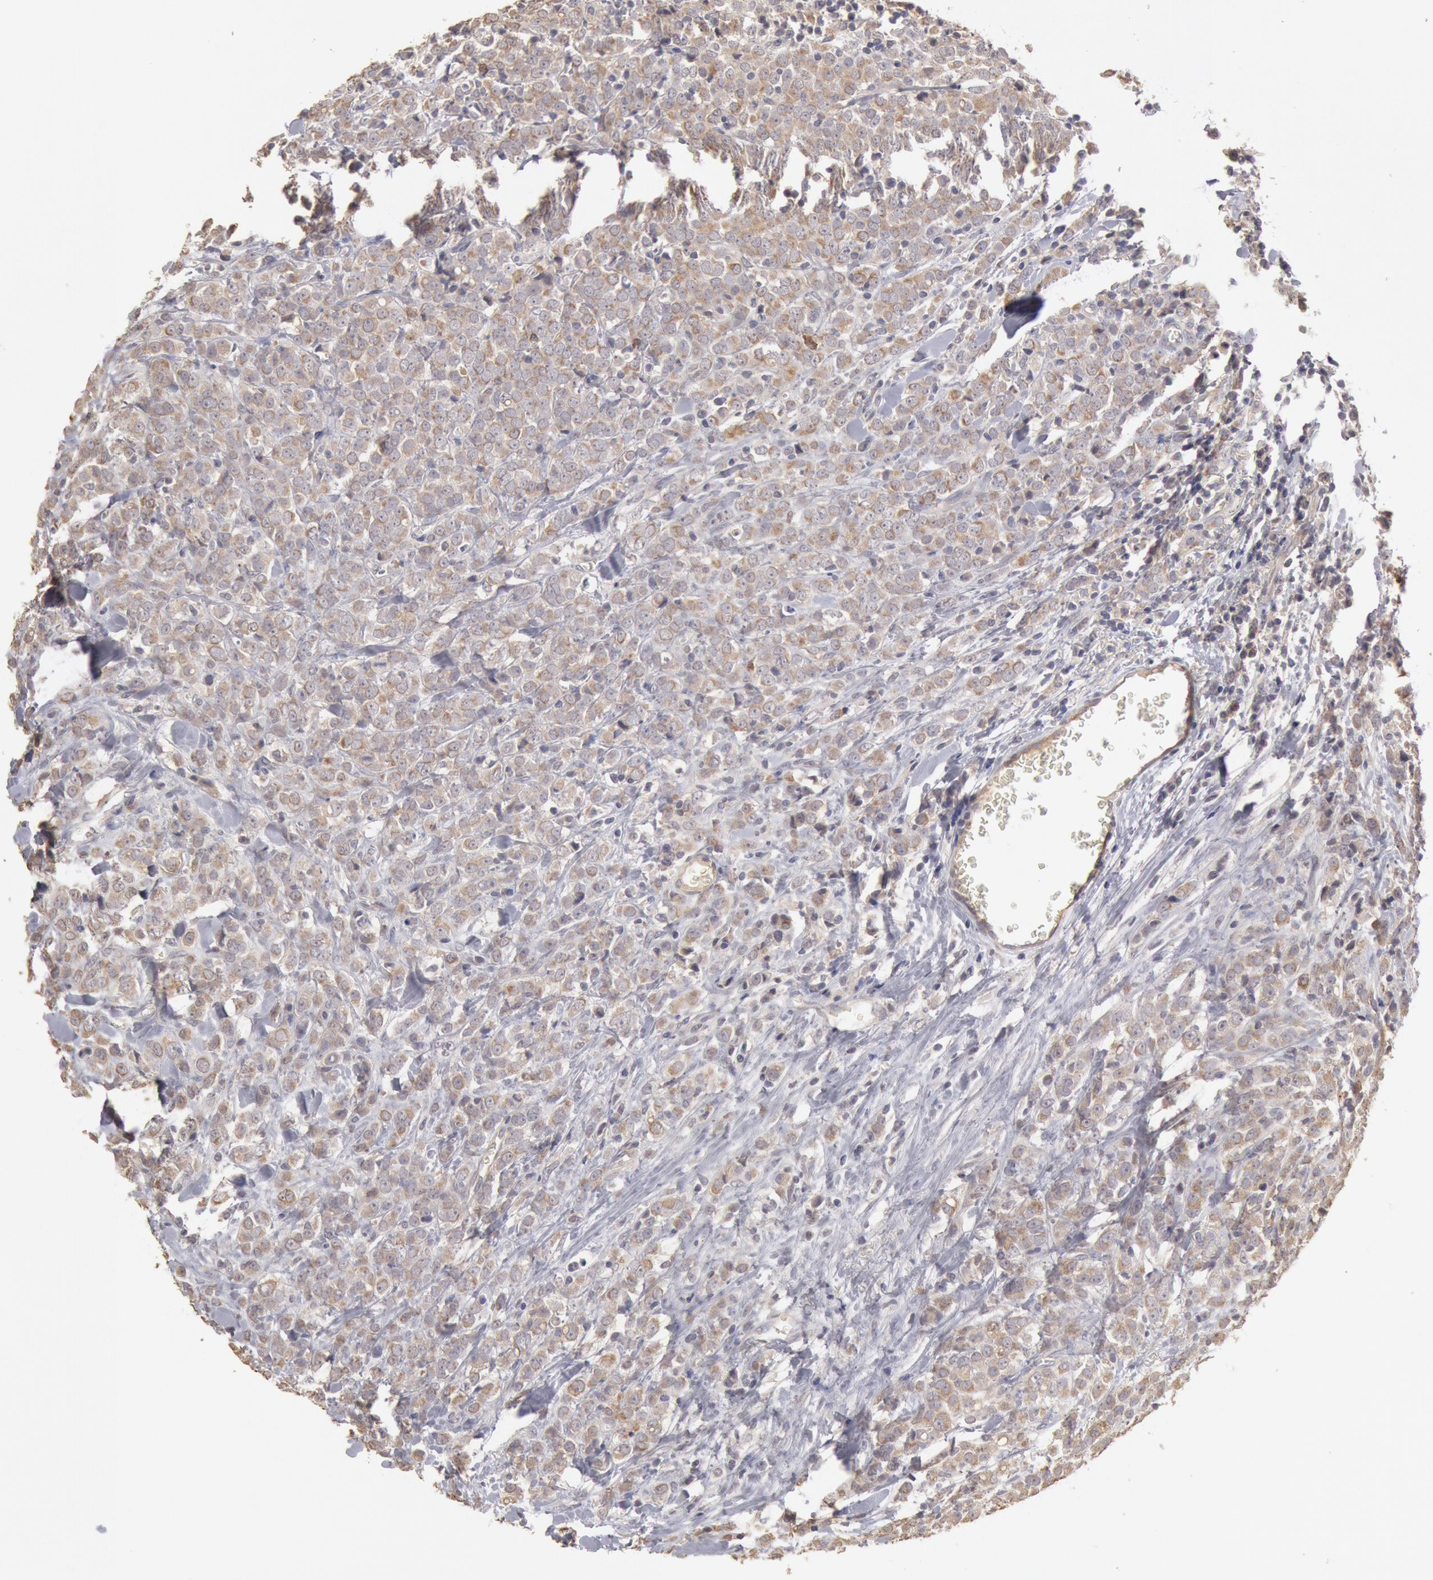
{"staining": {"intensity": "moderate", "quantity": ">75%", "location": "cytoplasmic/membranous"}, "tissue": "breast cancer", "cell_type": "Tumor cells", "image_type": "cancer", "snomed": [{"axis": "morphology", "description": "Lobular carcinoma"}, {"axis": "topography", "description": "Breast"}], "caption": "Tumor cells display medium levels of moderate cytoplasmic/membranous positivity in approximately >75% of cells in human lobular carcinoma (breast).", "gene": "ZFP36L1", "patient": {"sex": "female", "age": 57}}